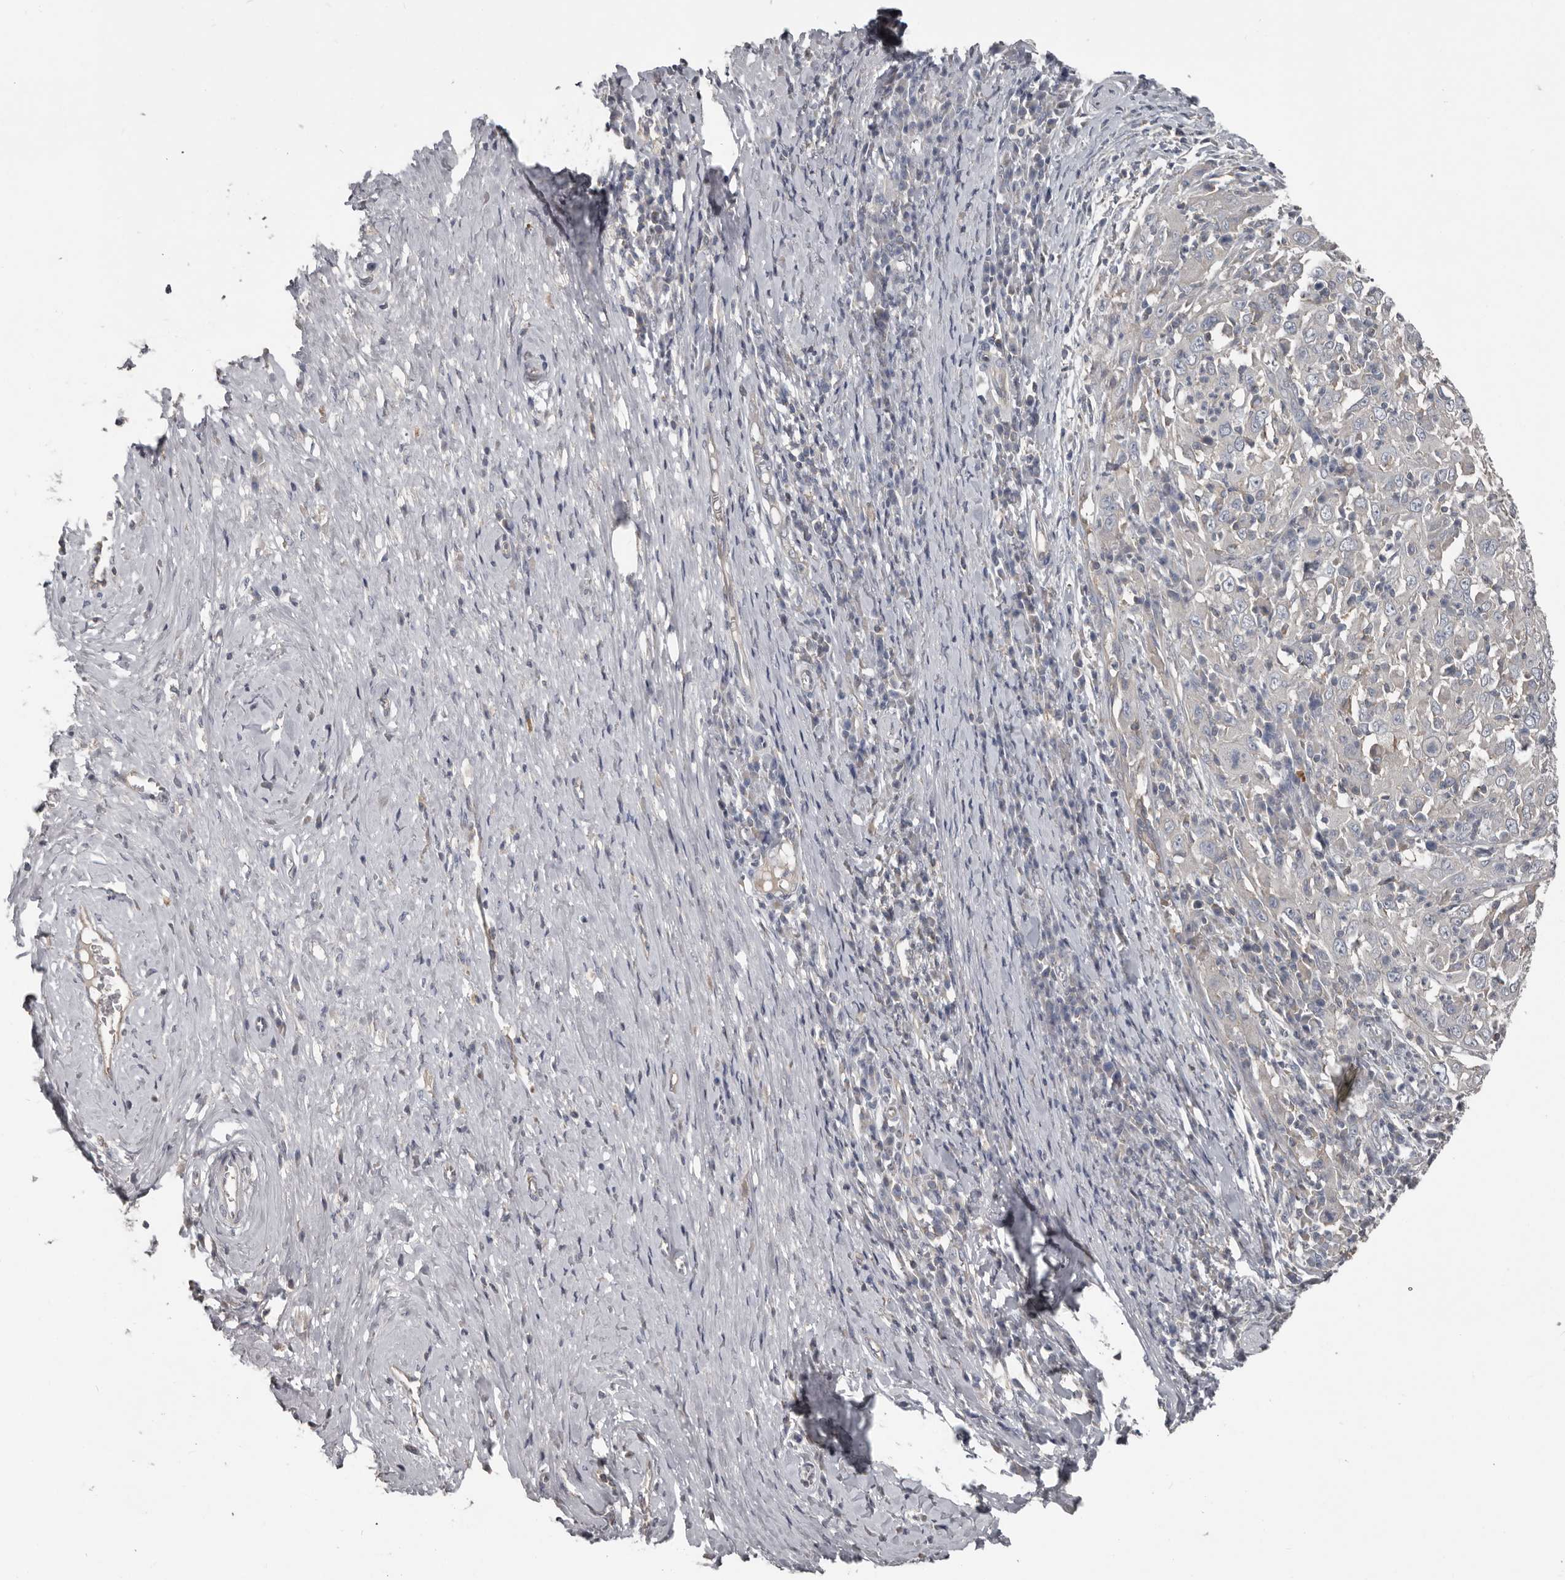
{"staining": {"intensity": "negative", "quantity": "none", "location": "none"}, "tissue": "cervical cancer", "cell_type": "Tumor cells", "image_type": "cancer", "snomed": [{"axis": "morphology", "description": "Squamous cell carcinoma, NOS"}, {"axis": "topography", "description": "Cervix"}], "caption": "This is a image of IHC staining of cervical squamous cell carcinoma, which shows no staining in tumor cells.", "gene": "CA6", "patient": {"sex": "female", "age": 46}}